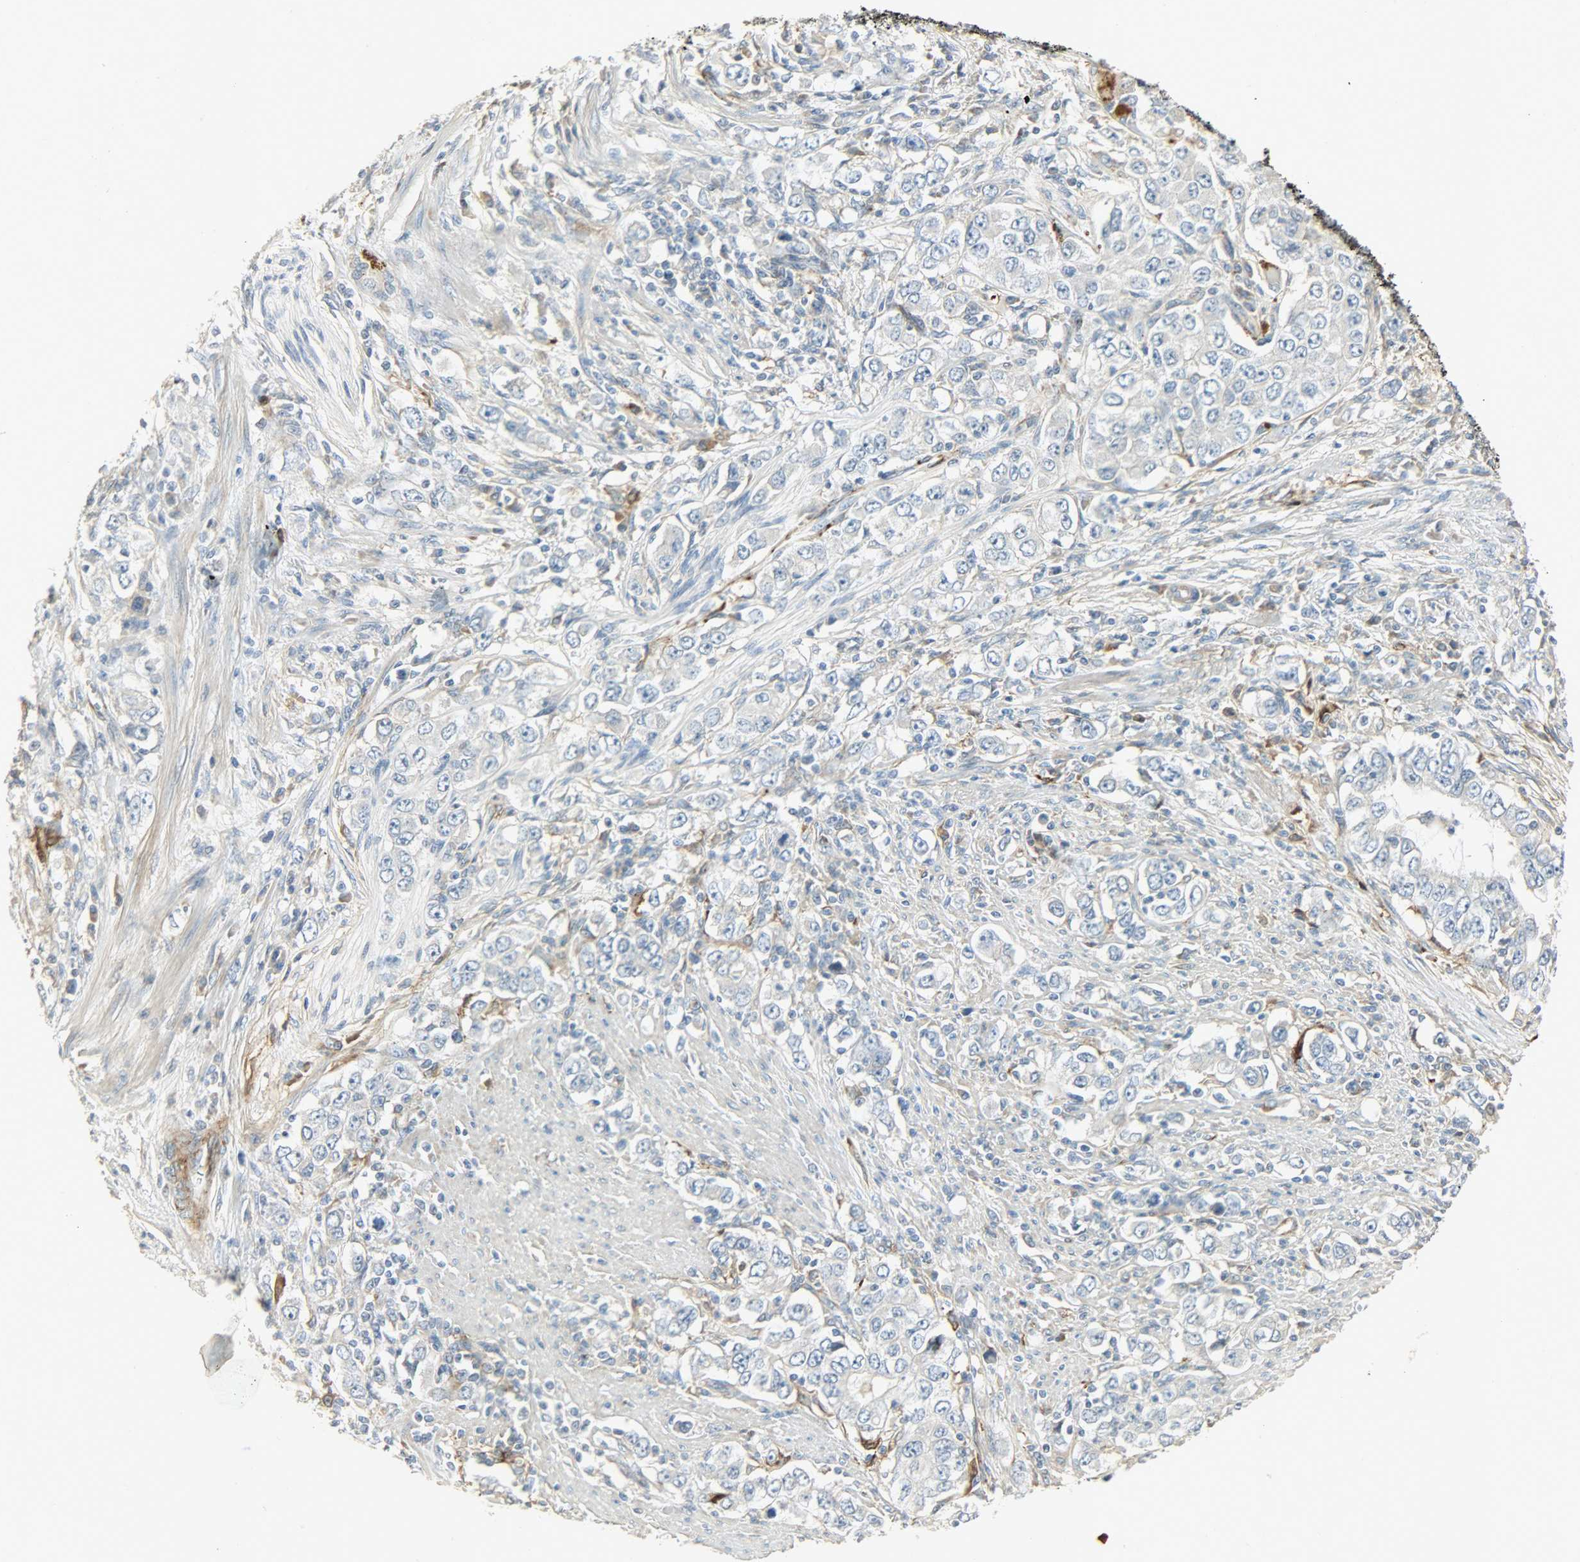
{"staining": {"intensity": "negative", "quantity": "none", "location": "none"}, "tissue": "stomach cancer", "cell_type": "Tumor cells", "image_type": "cancer", "snomed": [{"axis": "morphology", "description": "Adenocarcinoma, NOS"}, {"axis": "topography", "description": "Stomach, lower"}], "caption": "The image demonstrates no staining of tumor cells in stomach cancer.", "gene": "ENPEP", "patient": {"sex": "female", "age": 72}}